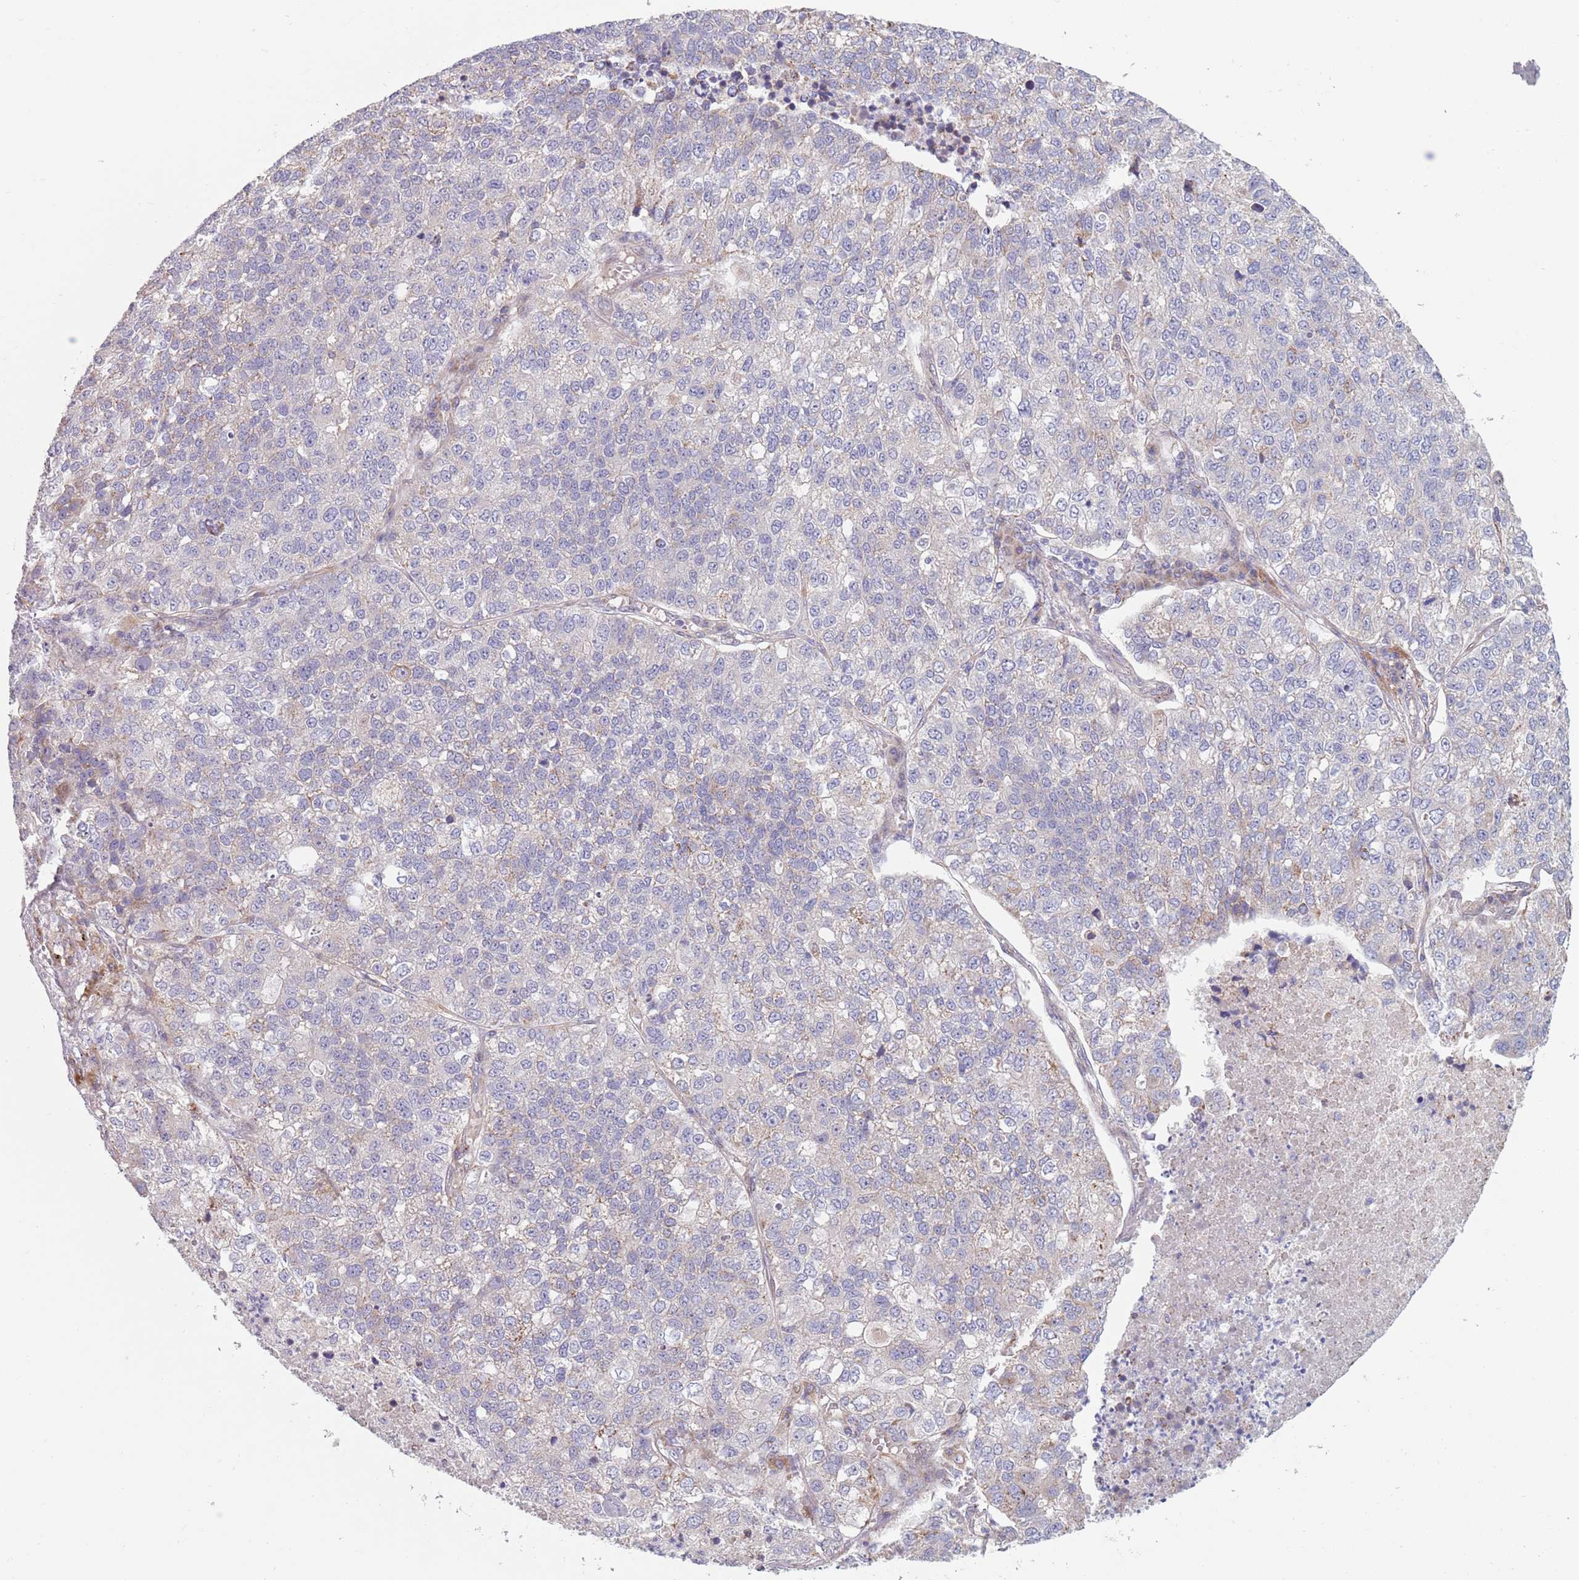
{"staining": {"intensity": "negative", "quantity": "none", "location": "none"}, "tissue": "lung cancer", "cell_type": "Tumor cells", "image_type": "cancer", "snomed": [{"axis": "morphology", "description": "Adenocarcinoma, NOS"}, {"axis": "topography", "description": "Lung"}], "caption": "This image is of lung cancer stained with immunohistochemistry (IHC) to label a protein in brown with the nuclei are counter-stained blue. There is no expression in tumor cells.", "gene": "TYW1", "patient": {"sex": "male", "age": 49}}